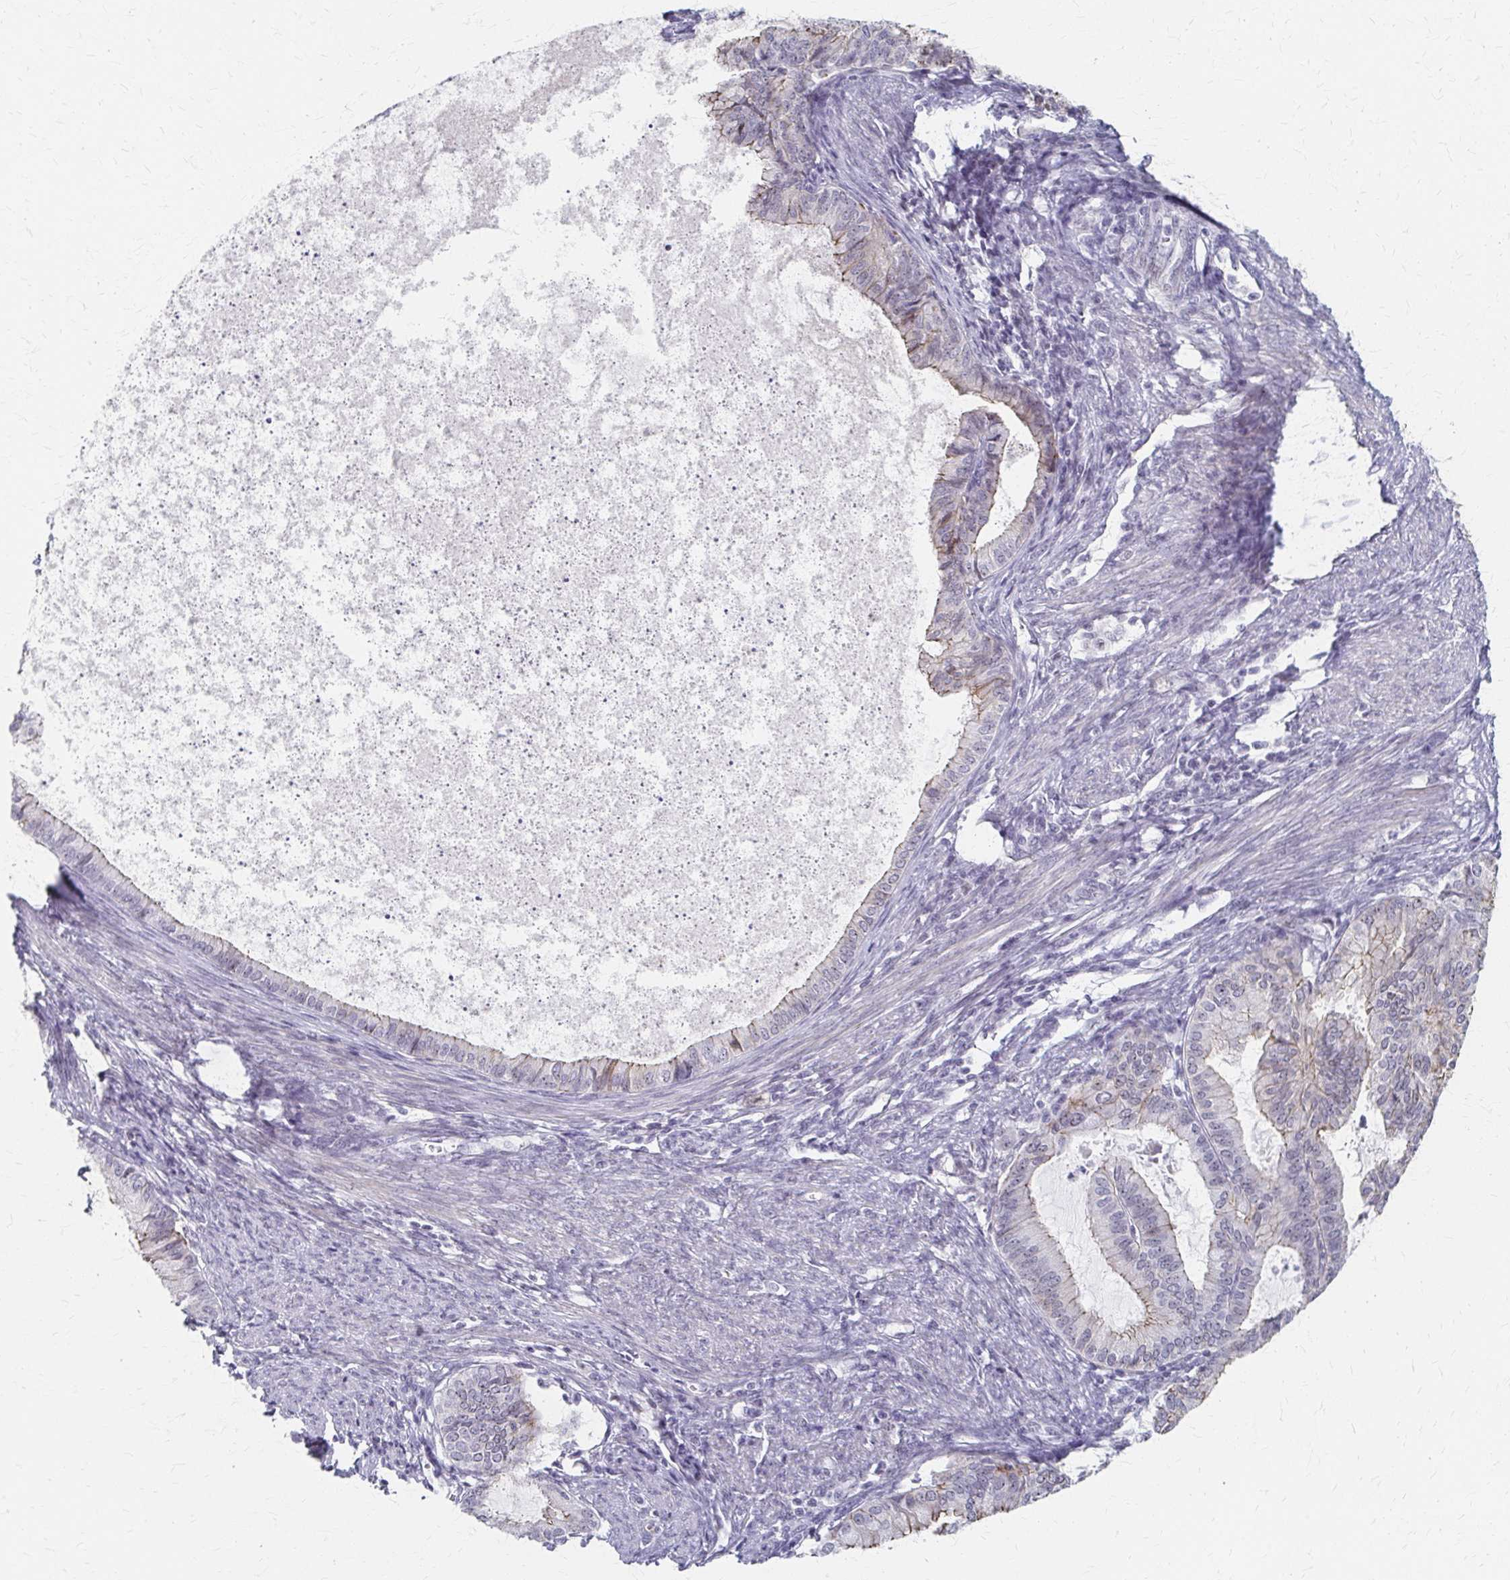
{"staining": {"intensity": "weak", "quantity": "25%-75%", "location": "cytoplasmic/membranous"}, "tissue": "endometrial cancer", "cell_type": "Tumor cells", "image_type": "cancer", "snomed": [{"axis": "morphology", "description": "Adenocarcinoma, NOS"}, {"axis": "topography", "description": "Endometrium"}], "caption": "Human endometrial adenocarcinoma stained for a protein (brown) exhibits weak cytoplasmic/membranous positive expression in approximately 25%-75% of tumor cells.", "gene": "PES1", "patient": {"sex": "female", "age": 86}}